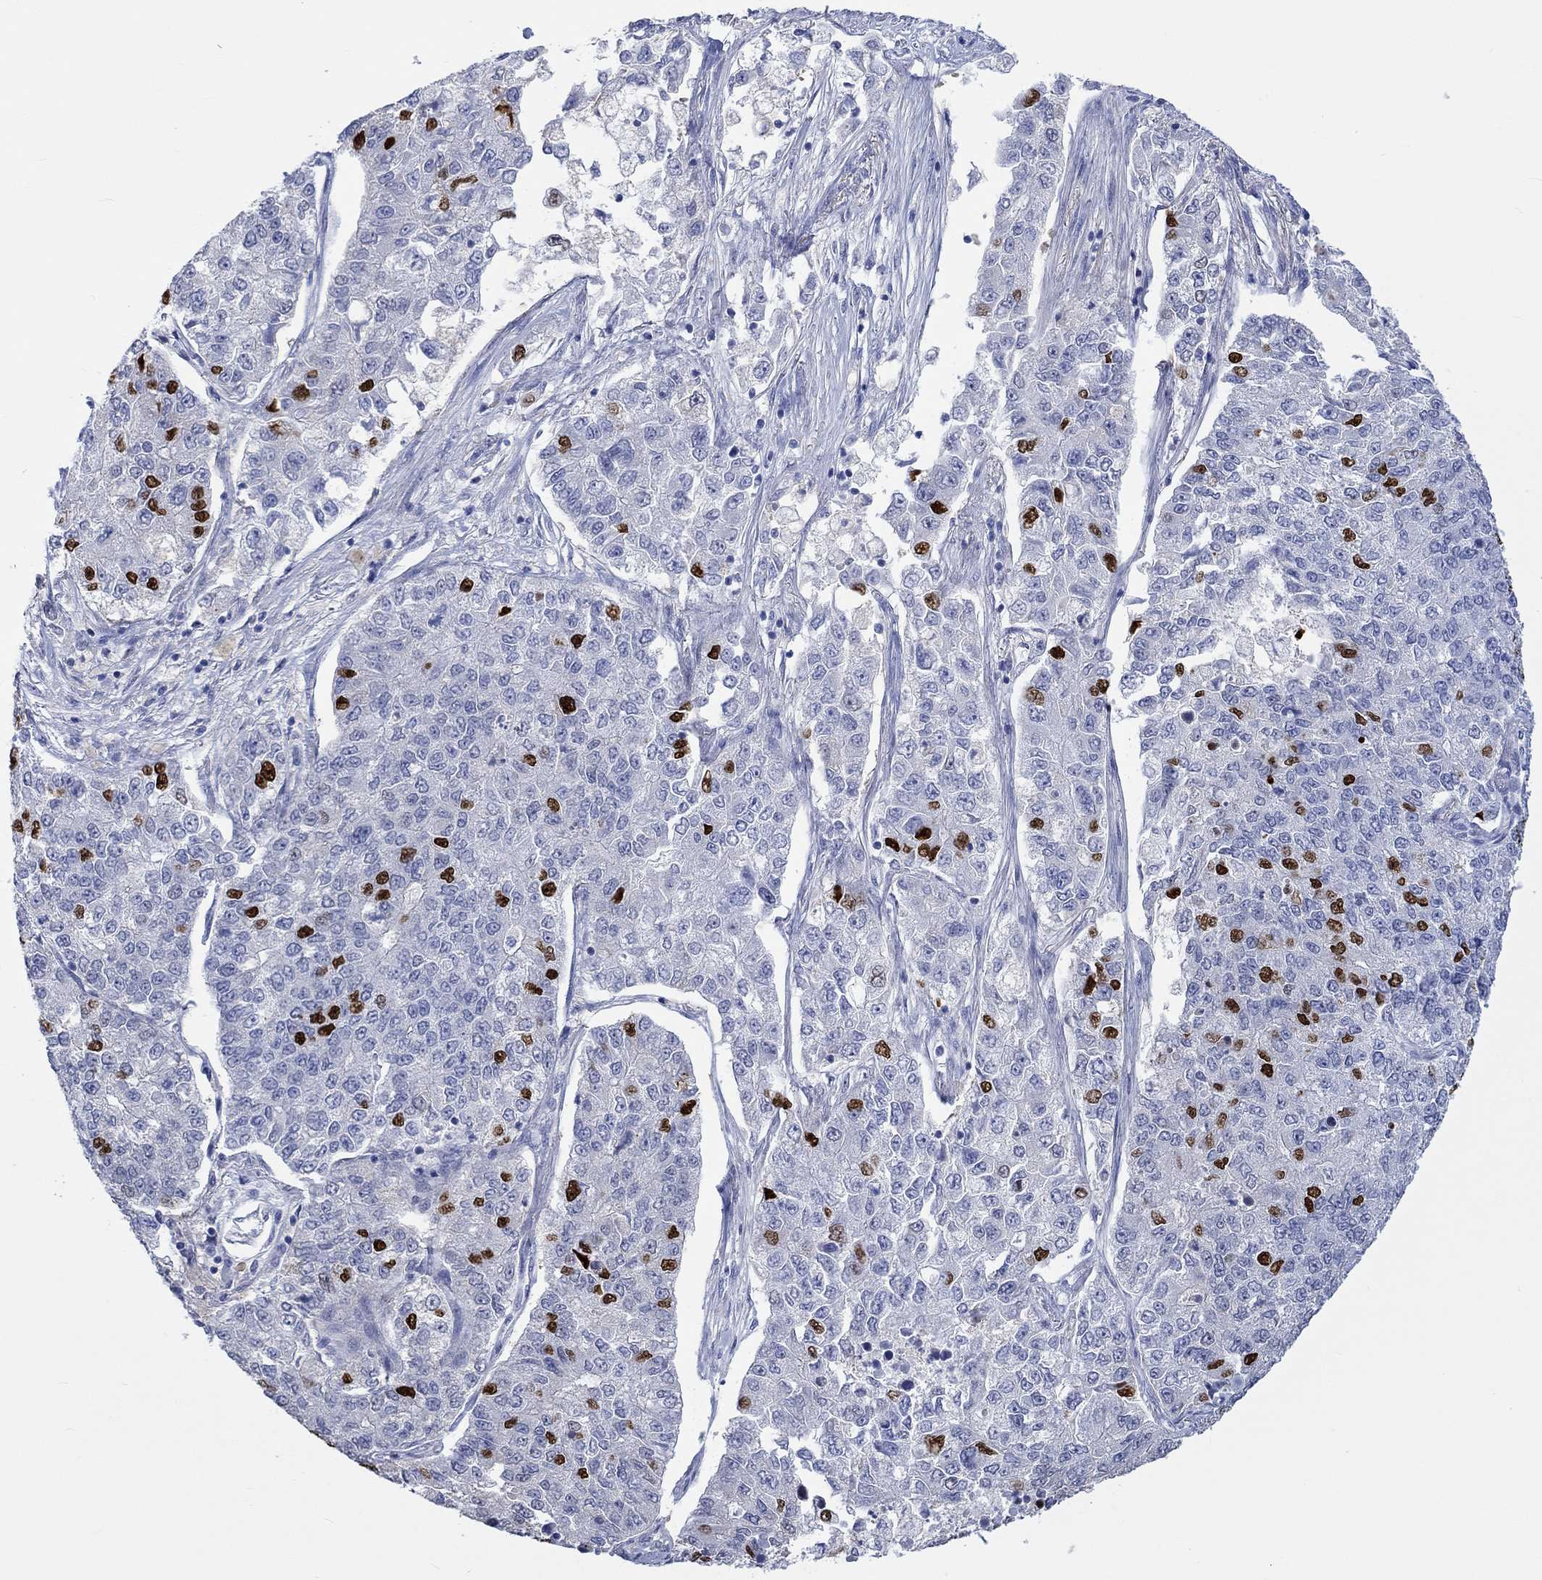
{"staining": {"intensity": "strong", "quantity": "<25%", "location": "nuclear"}, "tissue": "lung cancer", "cell_type": "Tumor cells", "image_type": "cancer", "snomed": [{"axis": "morphology", "description": "Adenocarcinoma, NOS"}, {"axis": "topography", "description": "Lung"}], "caption": "There is medium levels of strong nuclear positivity in tumor cells of lung adenocarcinoma, as demonstrated by immunohistochemical staining (brown color).", "gene": "PNMA5", "patient": {"sex": "male", "age": 49}}